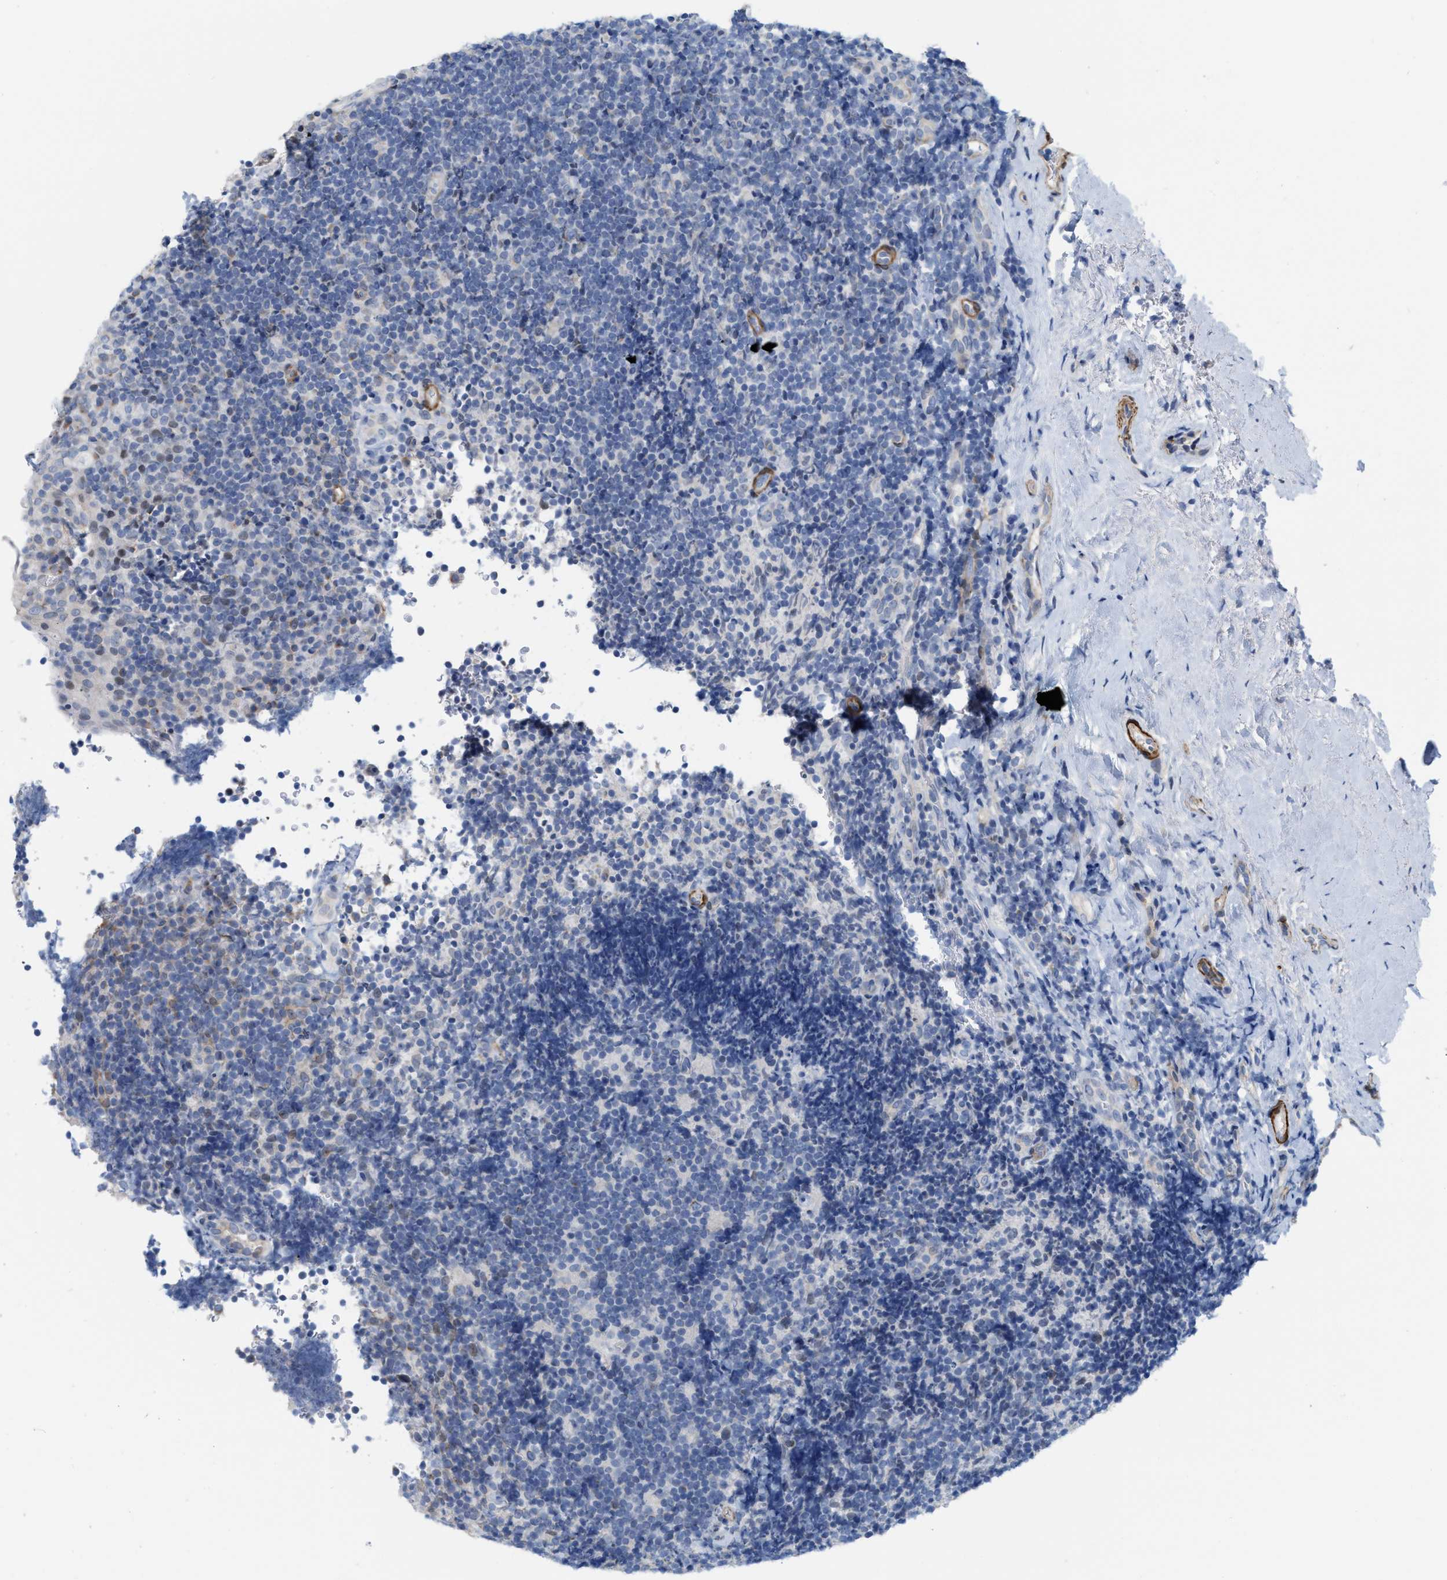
{"staining": {"intensity": "negative", "quantity": "none", "location": "none"}, "tissue": "tonsil", "cell_type": "Germinal center cells", "image_type": "normal", "snomed": [{"axis": "morphology", "description": "Normal tissue, NOS"}, {"axis": "topography", "description": "Tonsil"}], "caption": "Immunohistochemistry (IHC) micrograph of benign tonsil stained for a protein (brown), which reveals no staining in germinal center cells.", "gene": "TAGLN", "patient": {"sex": "male", "age": 37}}